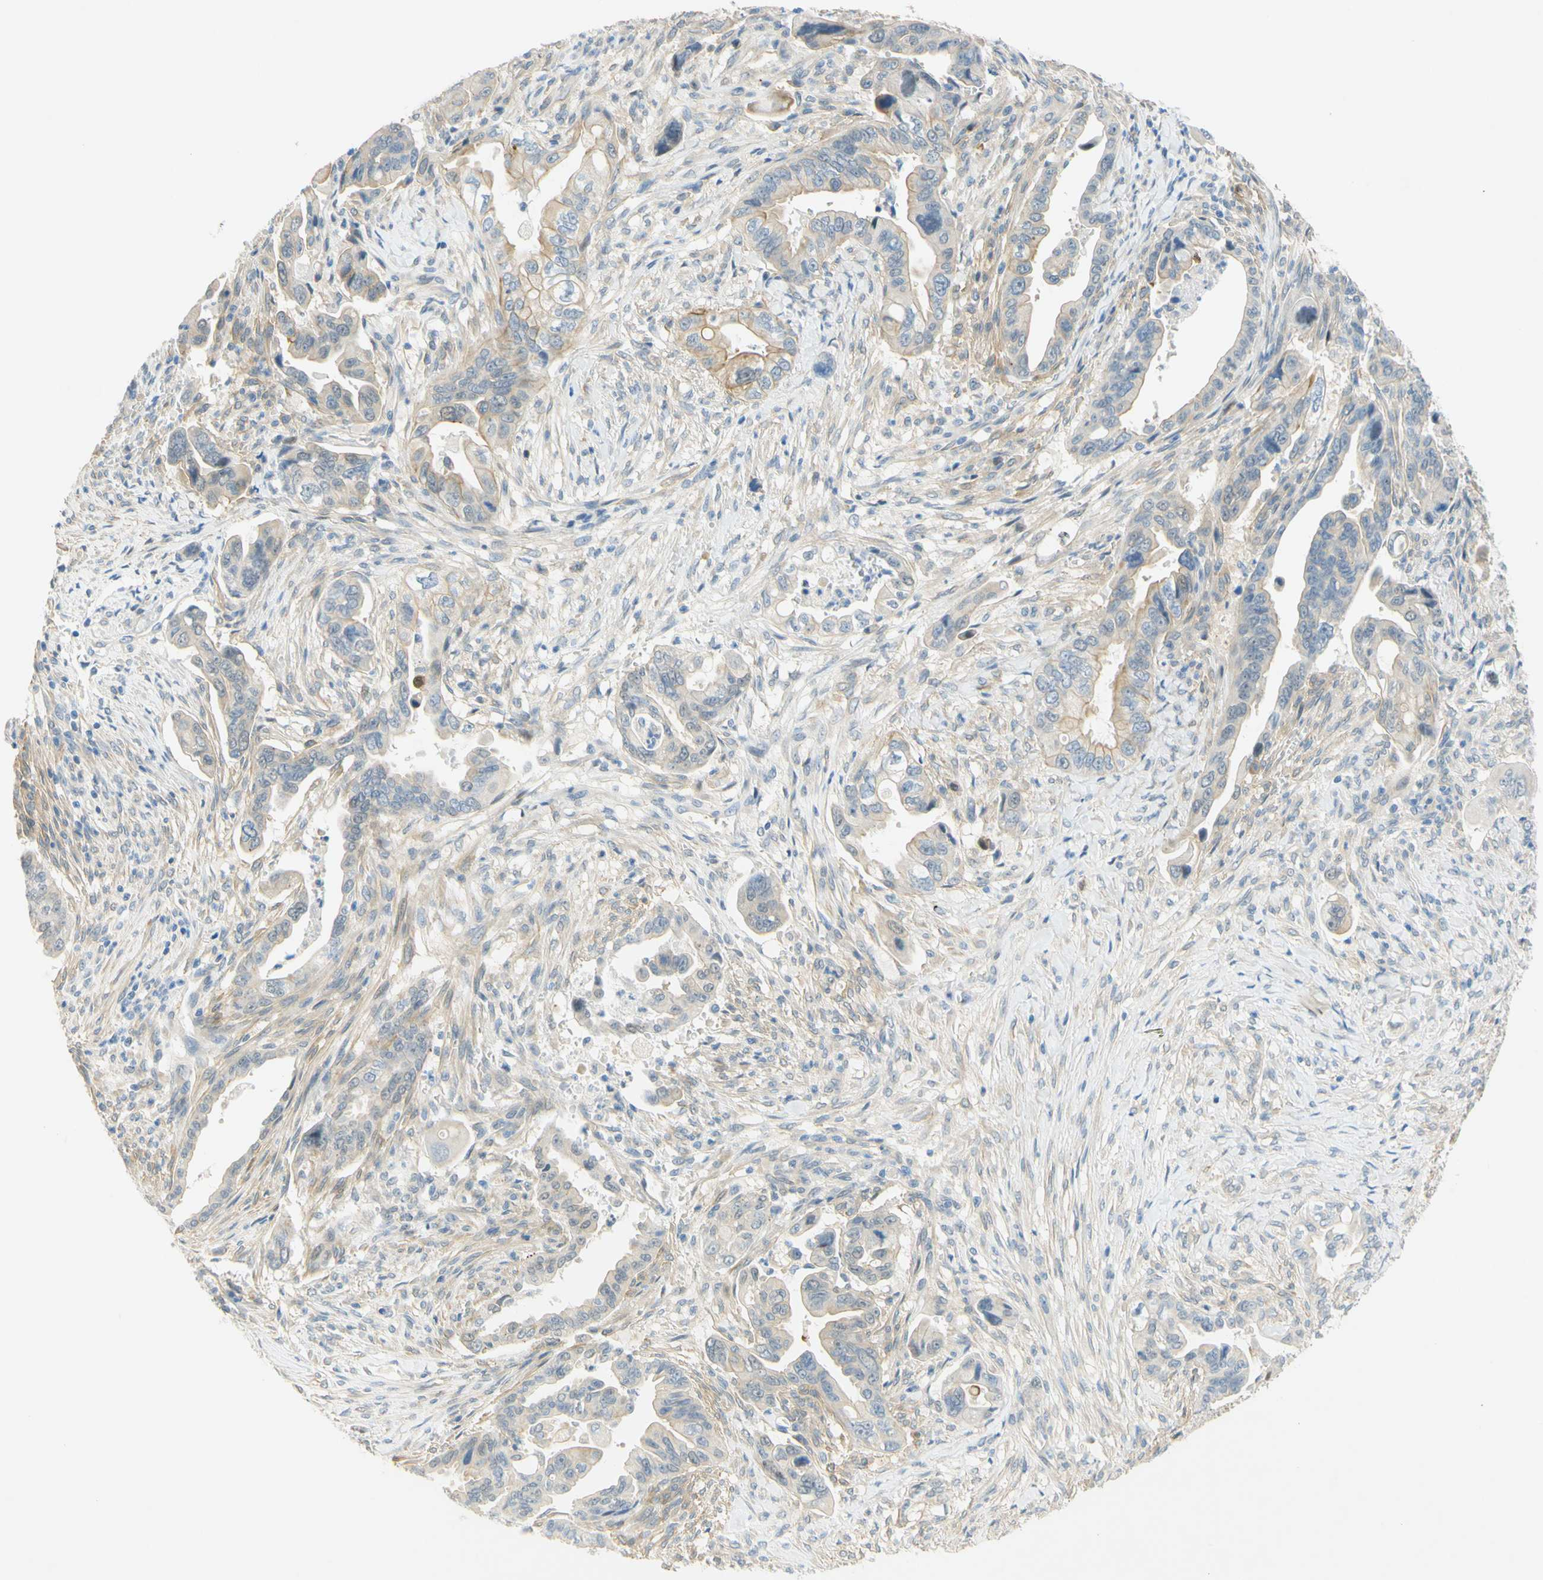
{"staining": {"intensity": "weak", "quantity": "25%-75%", "location": "cytoplasmic/membranous"}, "tissue": "pancreatic cancer", "cell_type": "Tumor cells", "image_type": "cancer", "snomed": [{"axis": "morphology", "description": "Adenocarcinoma, NOS"}, {"axis": "topography", "description": "Pancreas"}], "caption": "A brown stain highlights weak cytoplasmic/membranous positivity of a protein in human pancreatic cancer tumor cells.", "gene": "ENTREP2", "patient": {"sex": "male", "age": 70}}